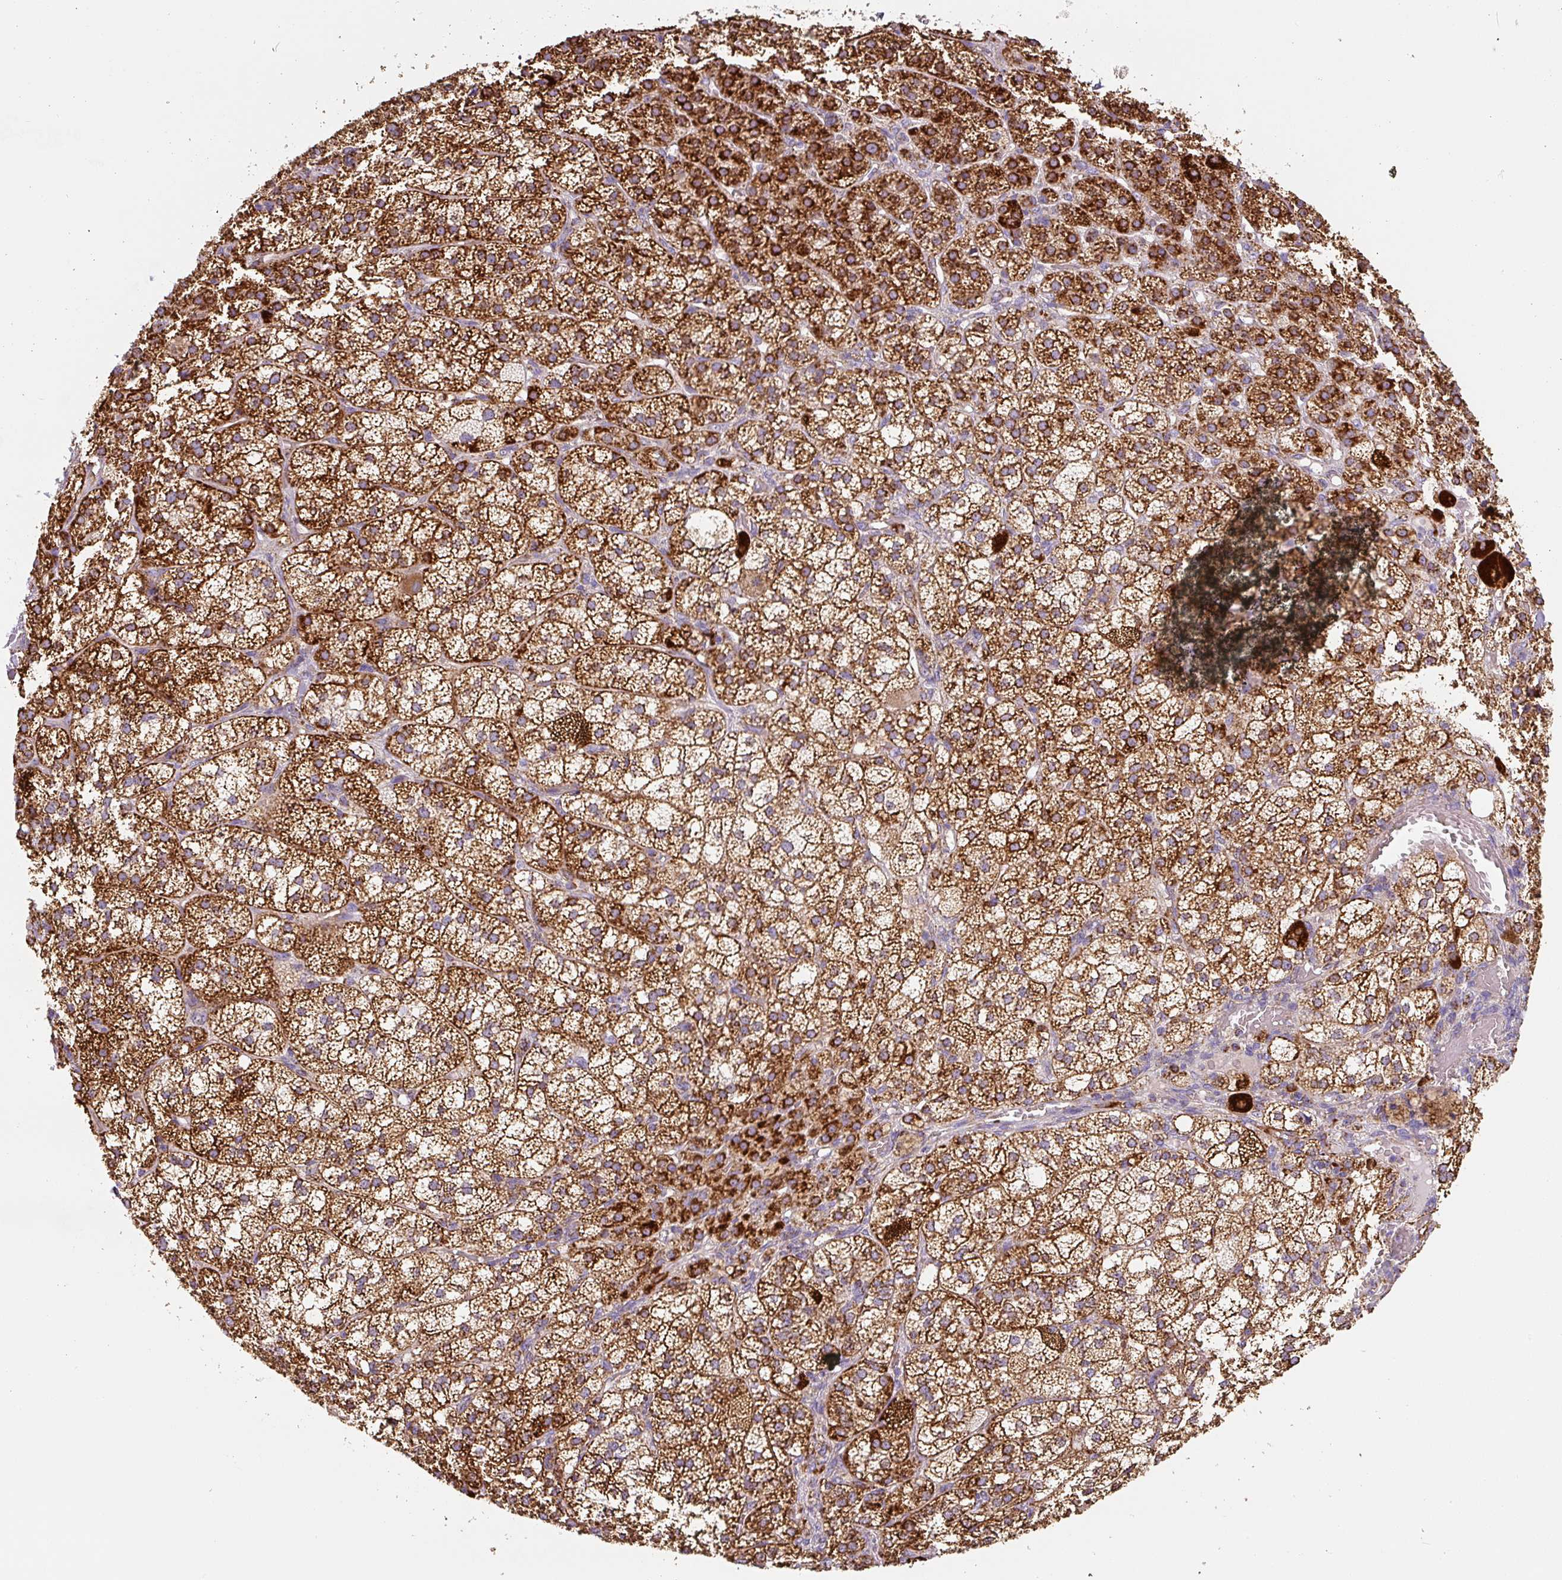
{"staining": {"intensity": "strong", "quantity": ">75%", "location": "cytoplasmic/membranous"}, "tissue": "adrenal gland", "cell_type": "Glandular cells", "image_type": "normal", "snomed": [{"axis": "morphology", "description": "Normal tissue, NOS"}, {"axis": "topography", "description": "Adrenal gland"}], "caption": "Immunohistochemical staining of unremarkable adrenal gland shows >75% levels of strong cytoplasmic/membranous protein expression in approximately >75% of glandular cells. (DAB (3,3'-diaminobenzidine) IHC, brown staining for protein, blue staining for nuclei).", "gene": "MT", "patient": {"sex": "female", "age": 60}}